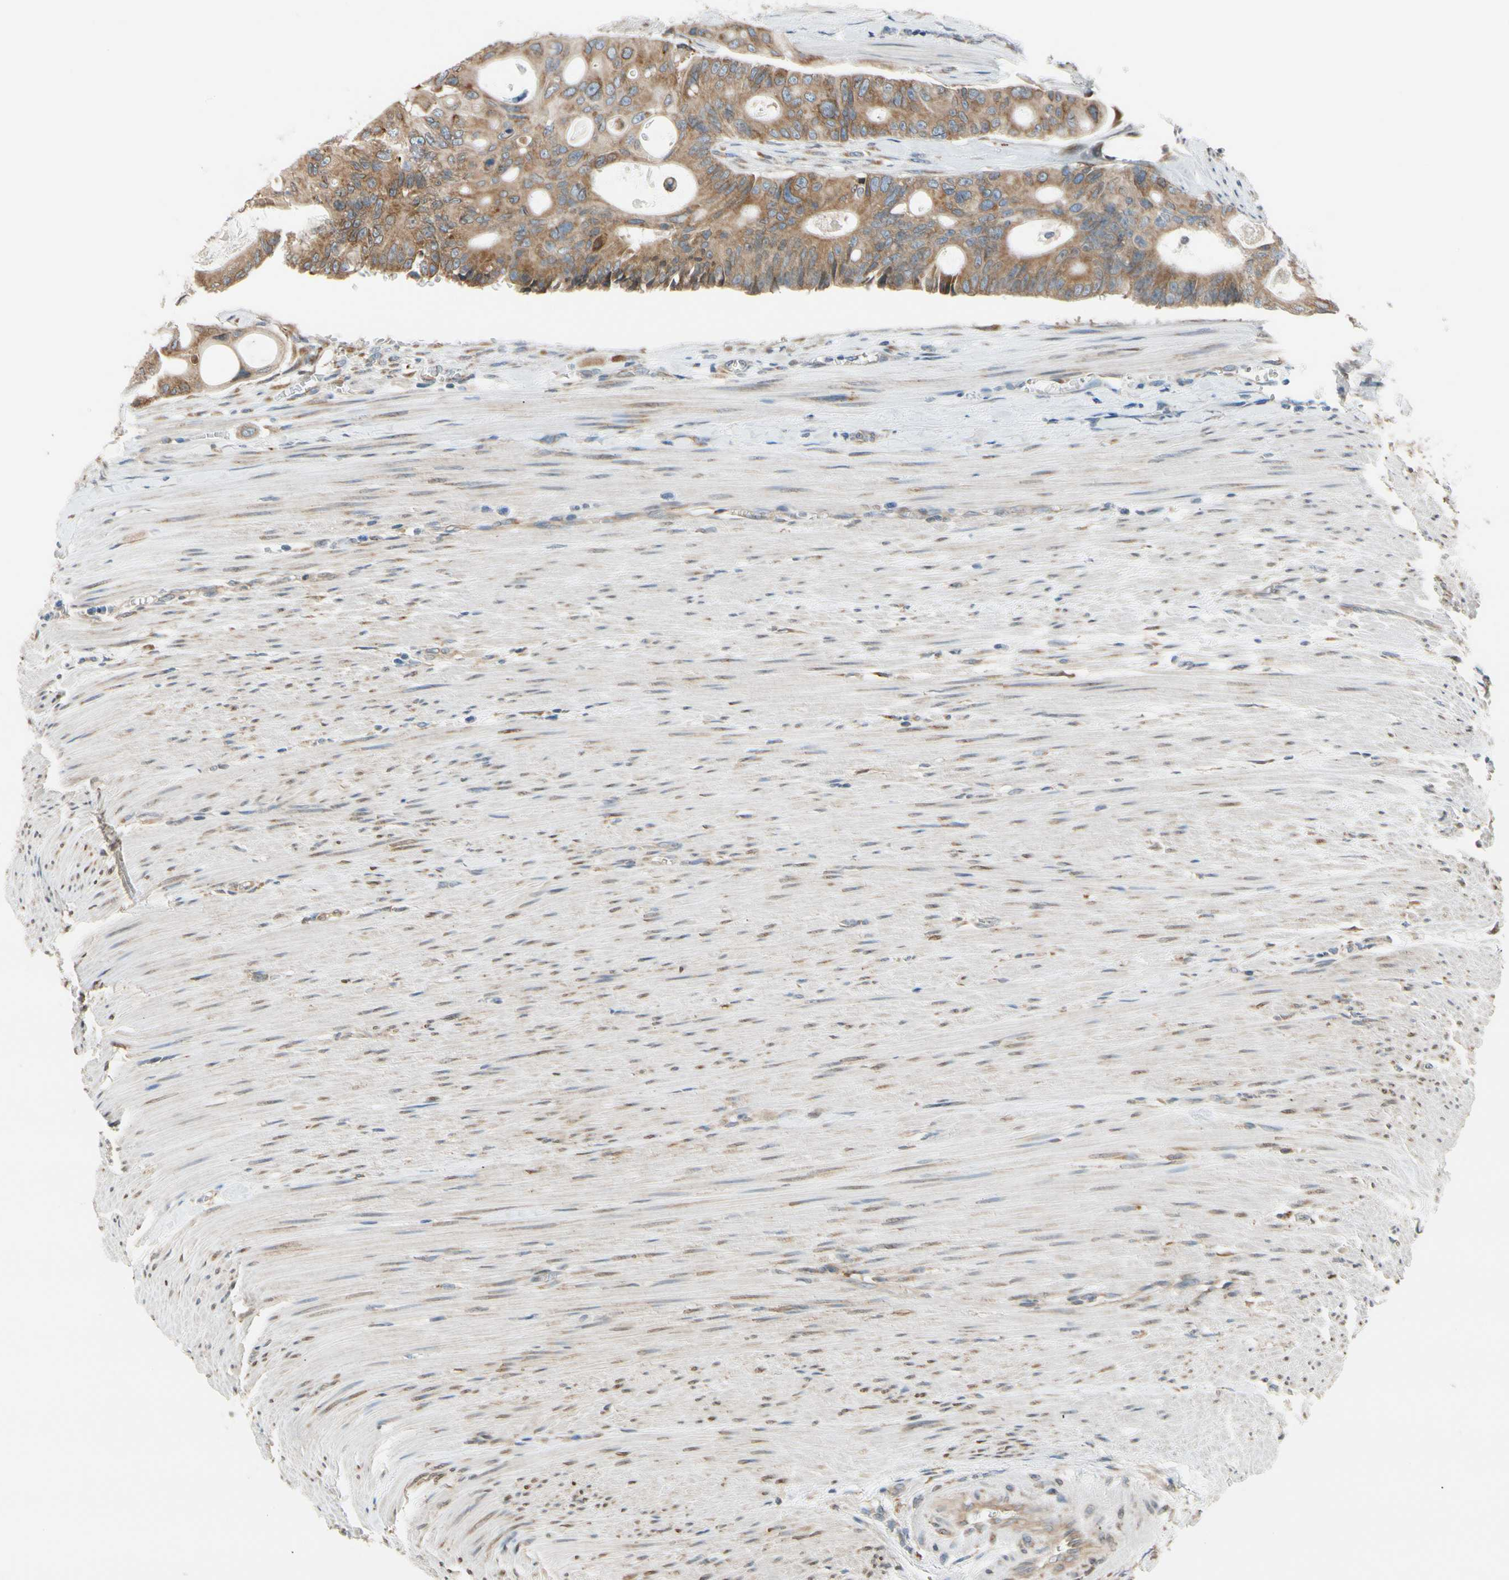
{"staining": {"intensity": "moderate", "quantity": ">75%", "location": "cytoplasmic/membranous"}, "tissue": "colorectal cancer", "cell_type": "Tumor cells", "image_type": "cancer", "snomed": [{"axis": "morphology", "description": "Adenocarcinoma, NOS"}, {"axis": "topography", "description": "Colon"}], "caption": "Colorectal cancer (adenocarcinoma) stained with a brown dye demonstrates moderate cytoplasmic/membranous positive expression in approximately >75% of tumor cells.", "gene": "RPN2", "patient": {"sex": "female", "age": 57}}